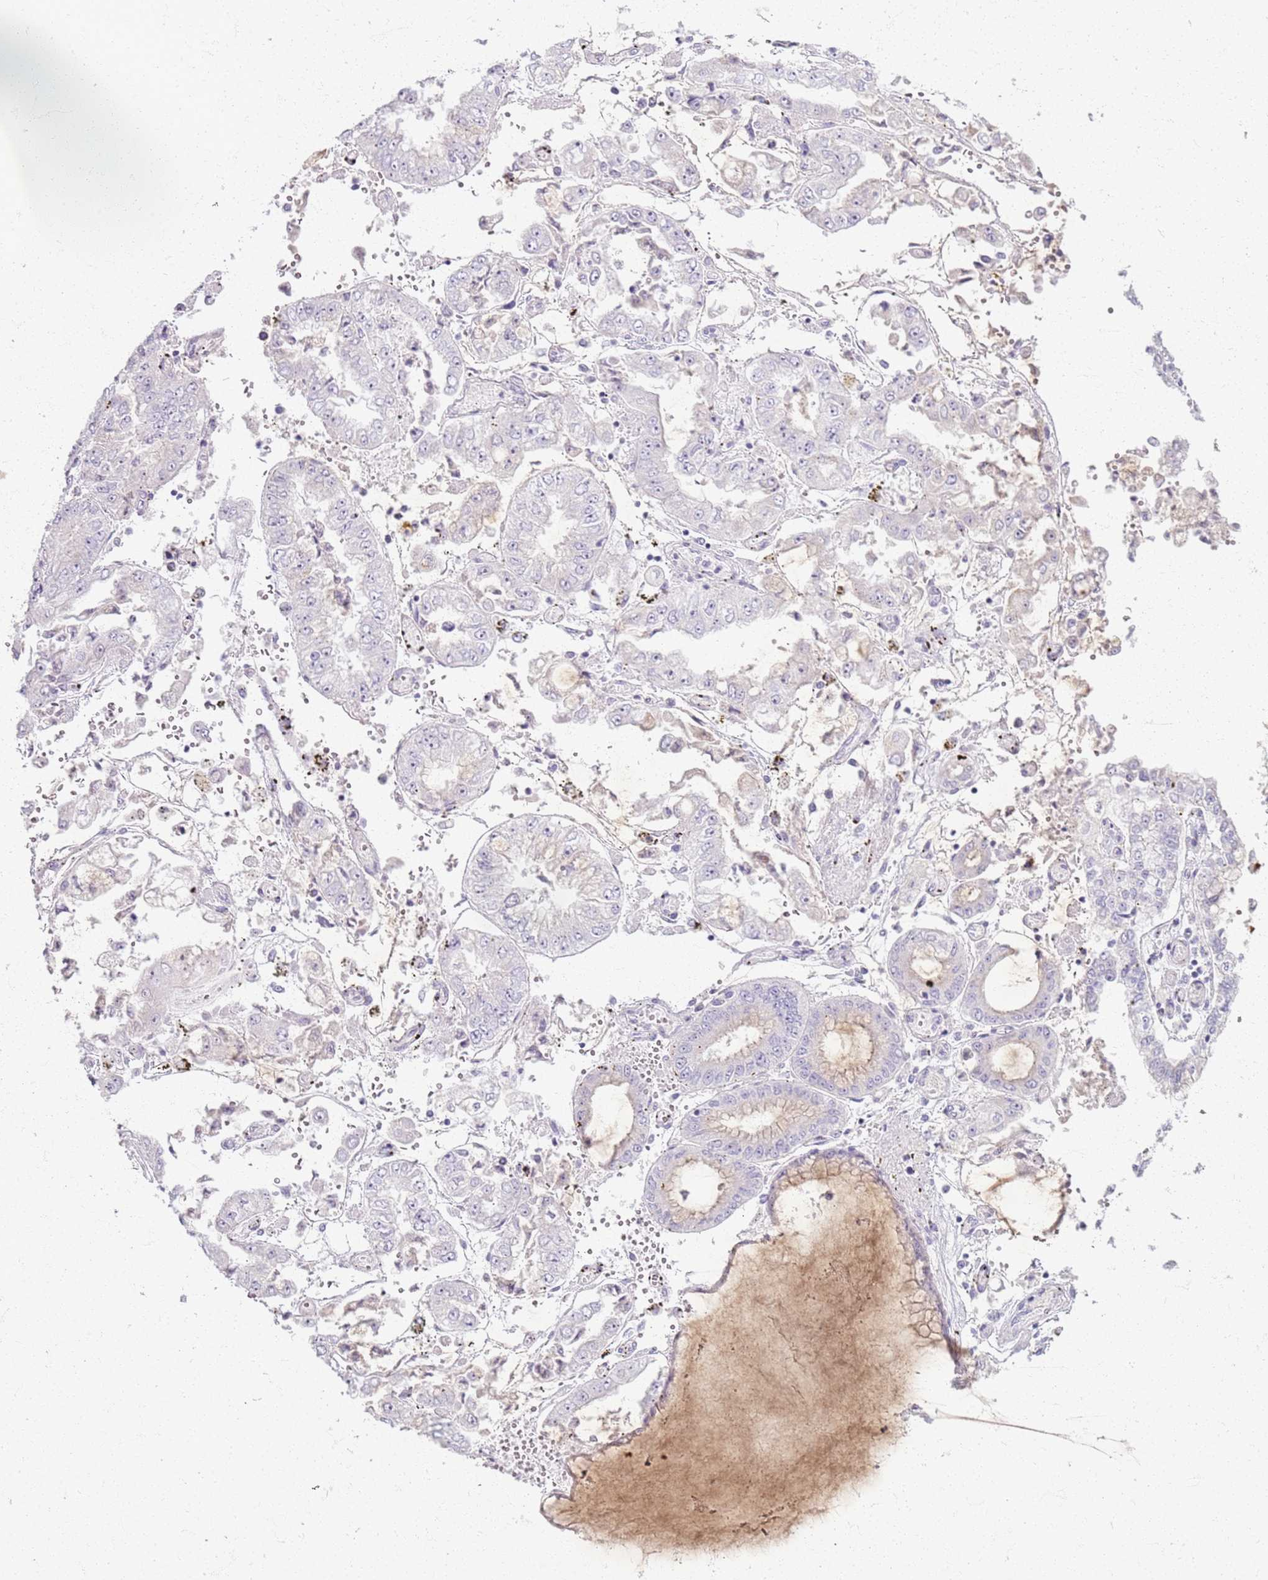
{"staining": {"intensity": "negative", "quantity": "none", "location": "none"}, "tissue": "stomach cancer", "cell_type": "Tumor cells", "image_type": "cancer", "snomed": [{"axis": "morphology", "description": "Adenocarcinoma, NOS"}, {"axis": "topography", "description": "Stomach"}], "caption": "High magnification brightfield microscopy of stomach cancer stained with DAB (brown) and counterstained with hematoxylin (blue): tumor cells show no significant staining.", "gene": "CSRP3", "patient": {"sex": "male", "age": 76}}